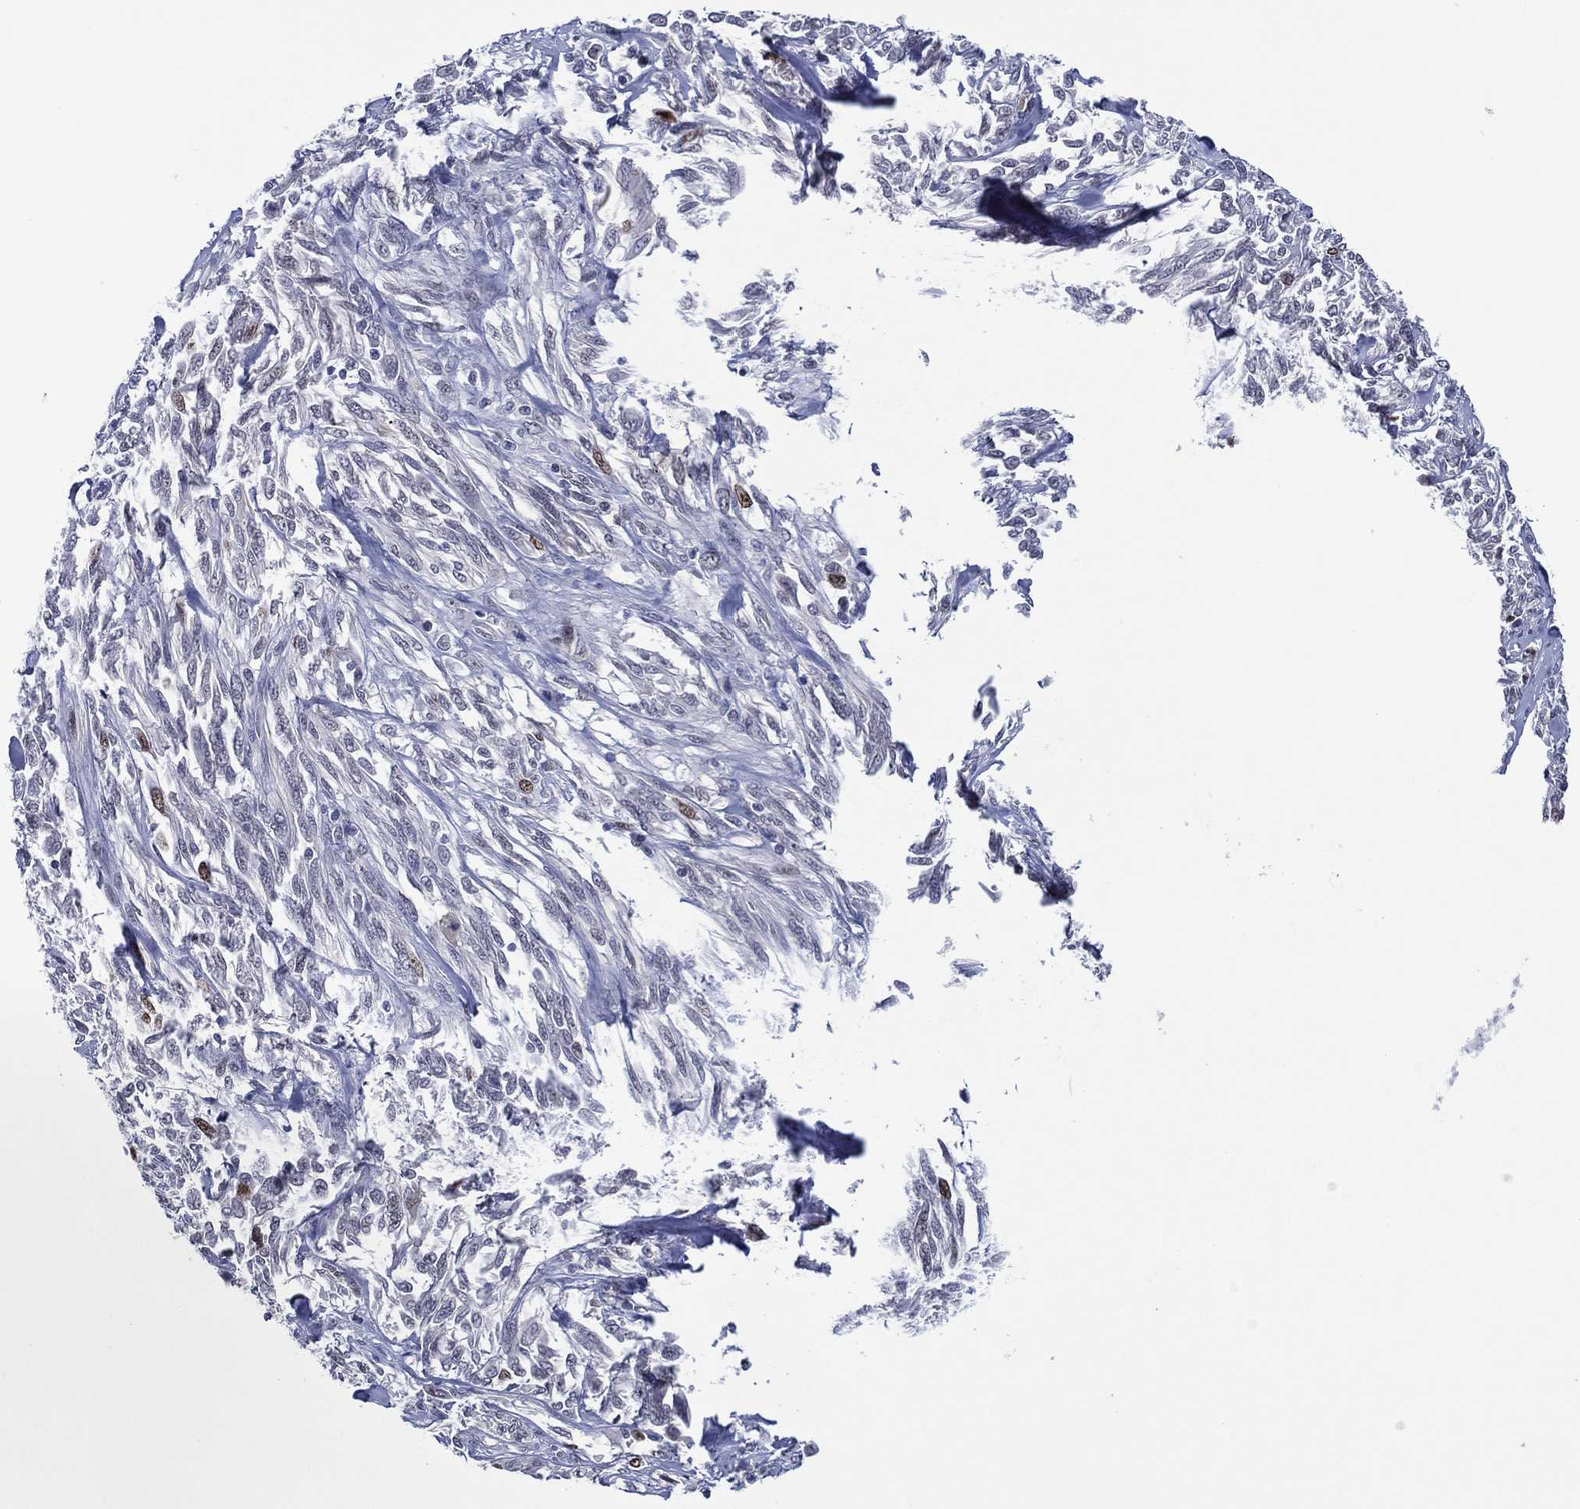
{"staining": {"intensity": "moderate", "quantity": "<25%", "location": "nuclear"}, "tissue": "melanoma", "cell_type": "Tumor cells", "image_type": "cancer", "snomed": [{"axis": "morphology", "description": "Malignant melanoma, NOS"}, {"axis": "topography", "description": "Skin"}], "caption": "Protein staining exhibits moderate nuclear positivity in approximately <25% of tumor cells in melanoma.", "gene": "GATA6", "patient": {"sex": "female", "age": 91}}